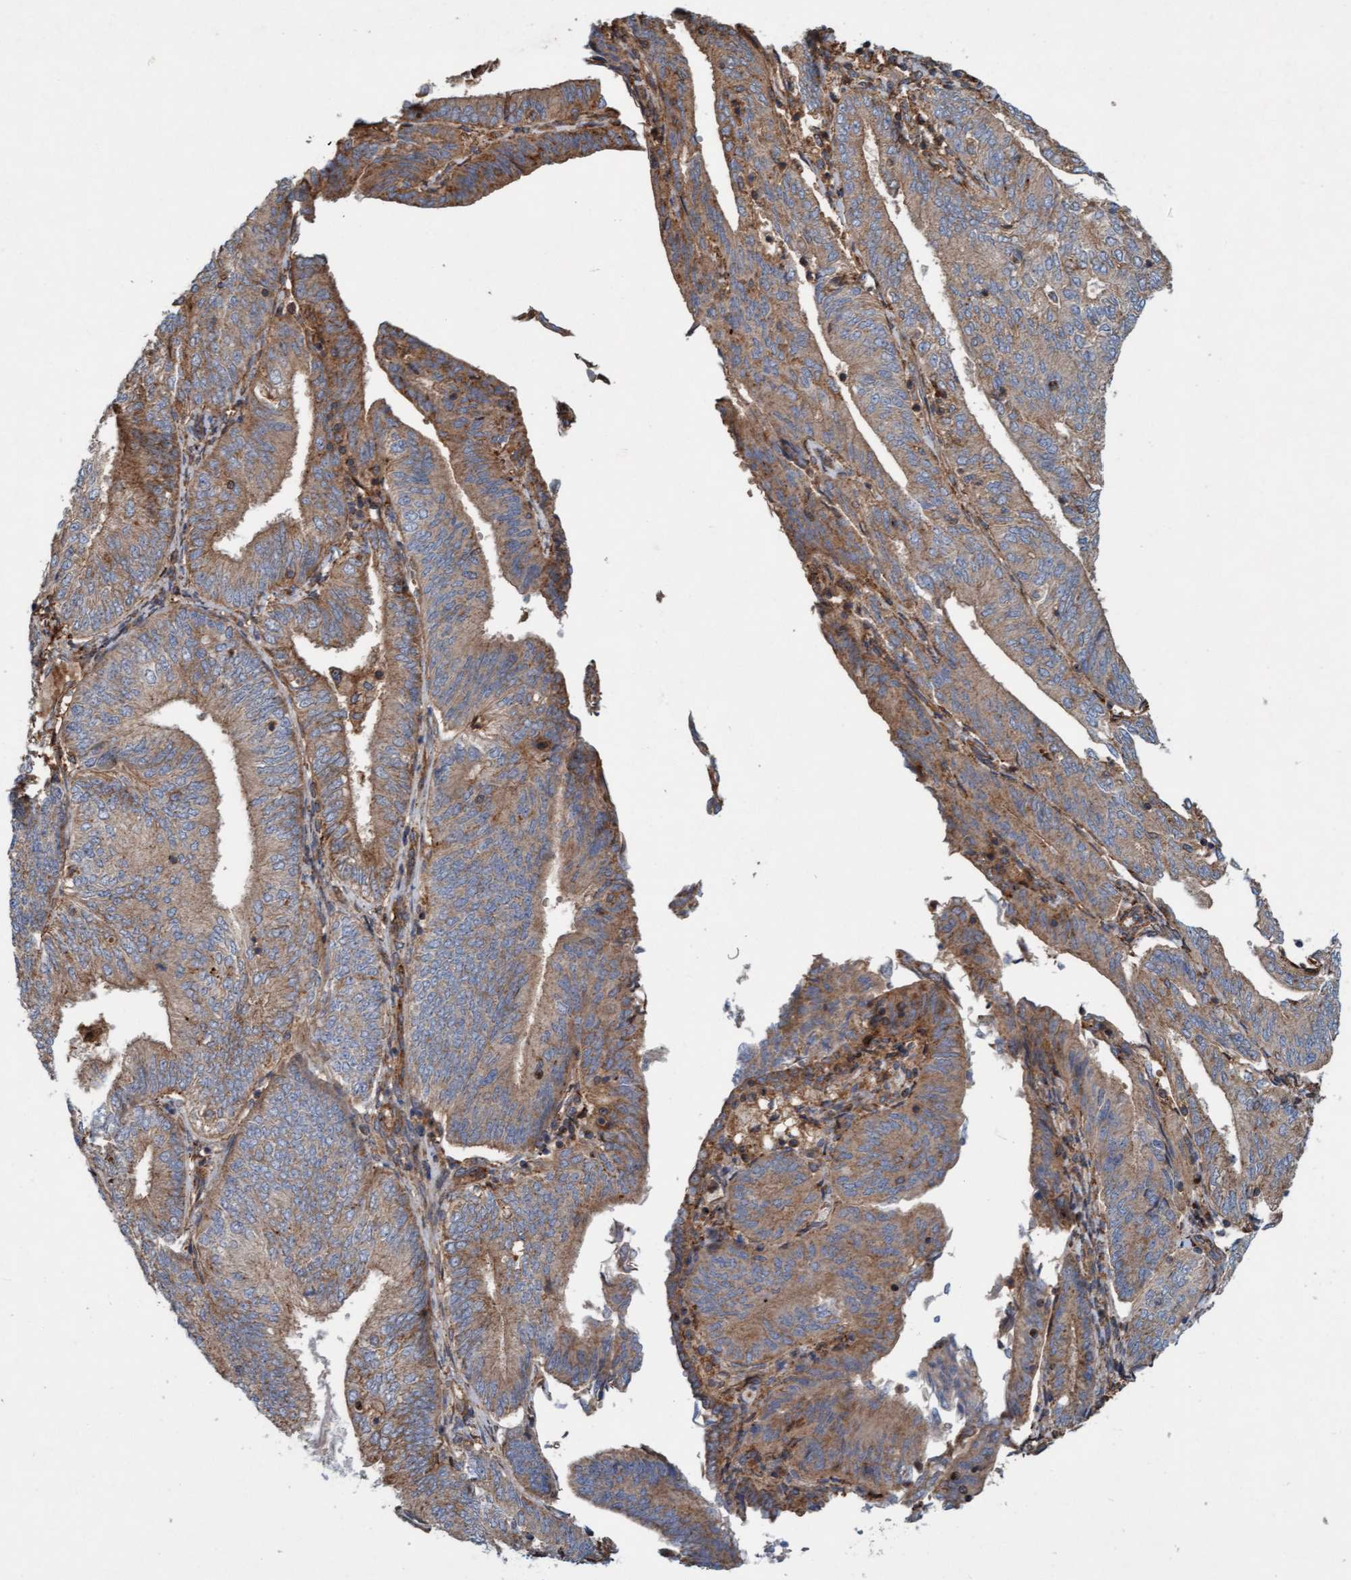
{"staining": {"intensity": "moderate", "quantity": ">75%", "location": "cytoplasmic/membranous"}, "tissue": "endometrial cancer", "cell_type": "Tumor cells", "image_type": "cancer", "snomed": [{"axis": "morphology", "description": "Adenocarcinoma, NOS"}, {"axis": "topography", "description": "Endometrium"}], "caption": "This micrograph exhibits immunohistochemistry (IHC) staining of endometrial cancer (adenocarcinoma), with medium moderate cytoplasmic/membranous staining in approximately >75% of tumor cells.", "gene": "ERAL1", "patient": {"sex": "female", "age": 58}}